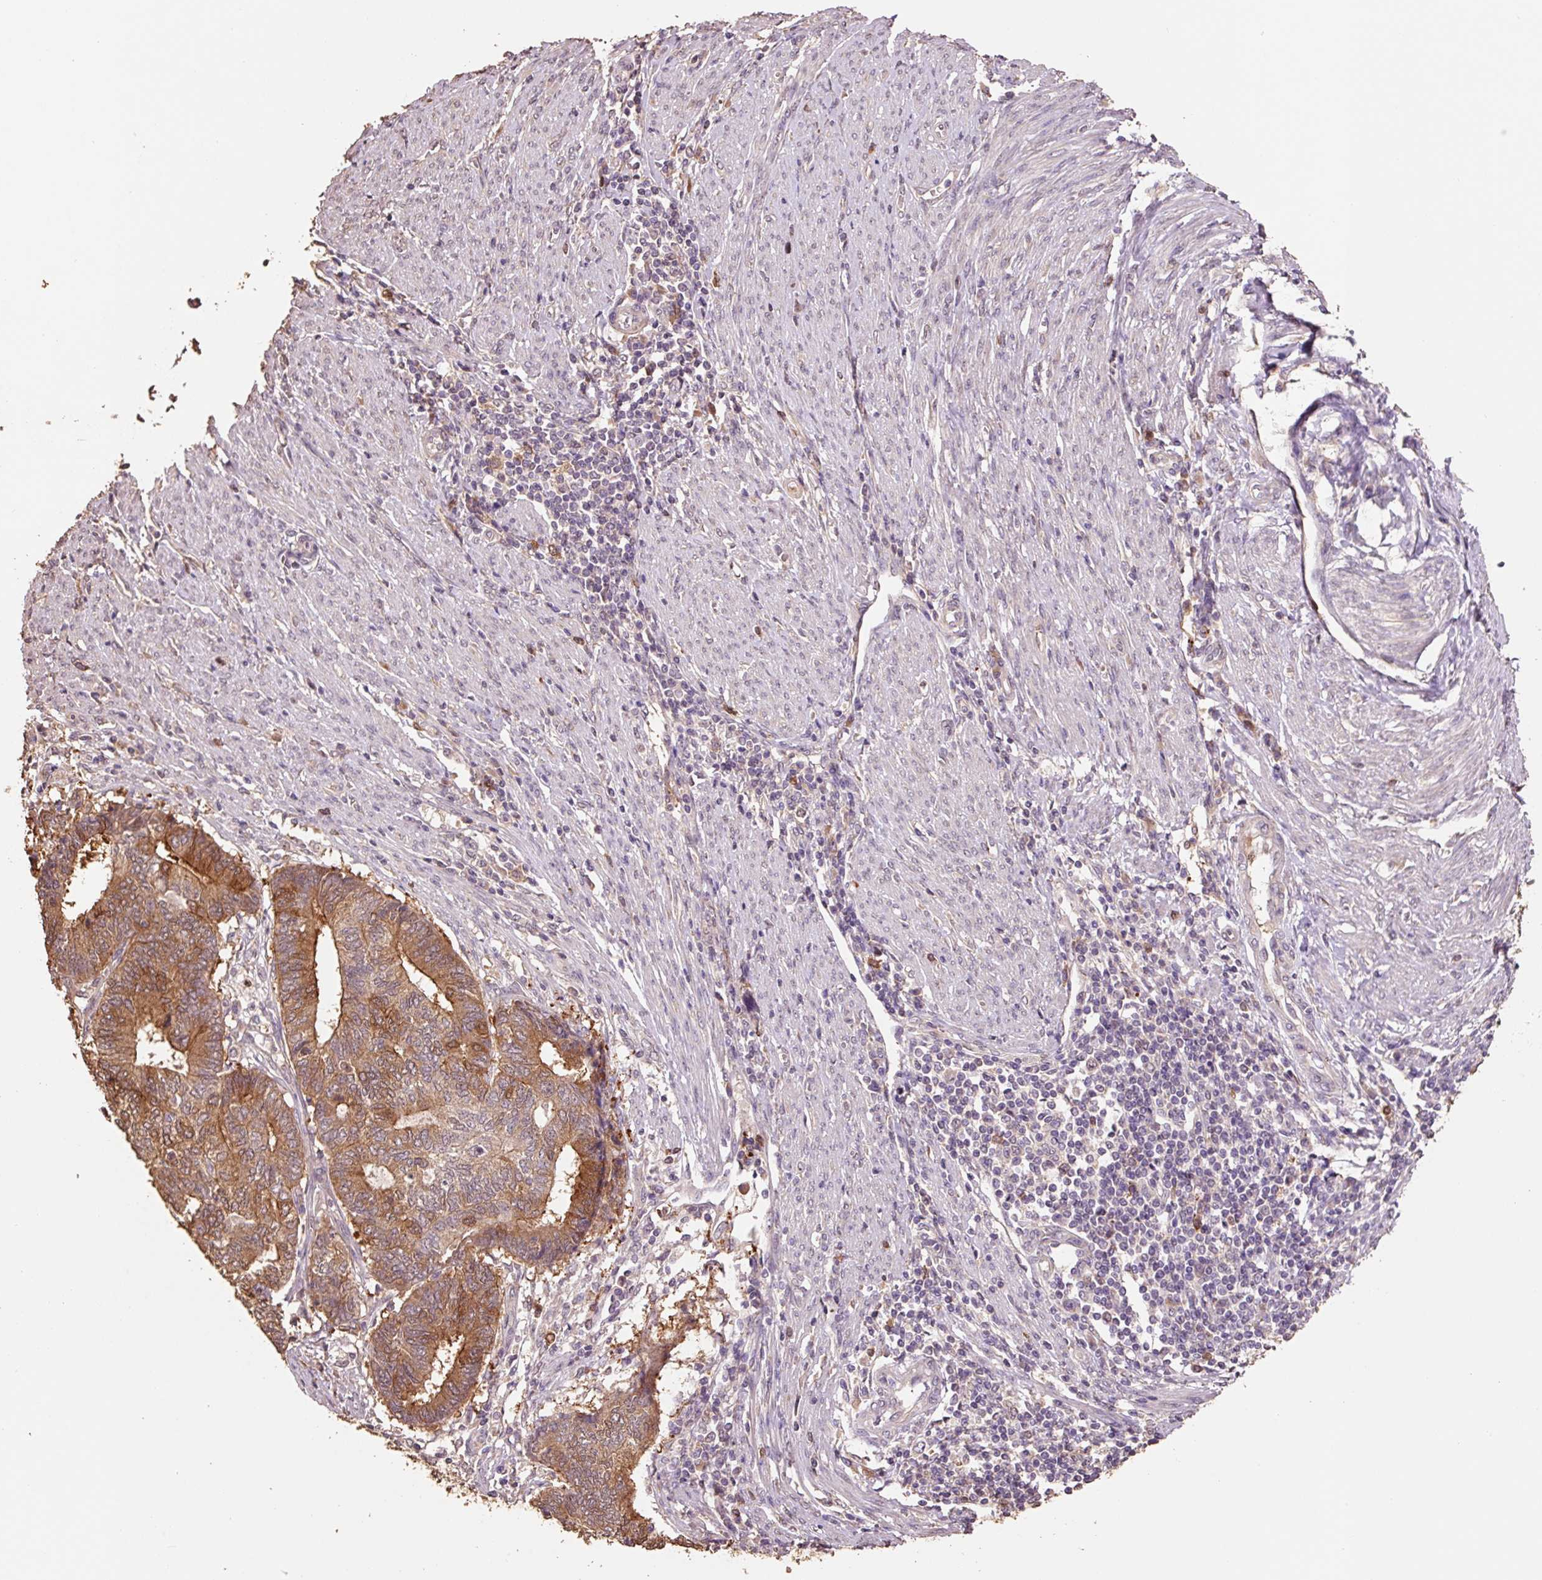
{"staining": {"intensity": "moderate", "quantity": ">75%", "location": "cytoplasmic/membranous,nuclear"}, "tissue": "endometrial cancer", "cell_type": "Tumor cells", "image_type": "cancer", "snomed": [{"axis": "morphology", "description": "Adenocarcinoma, NOS"}, {"axis": "topography", "description": "Uterus"}, {"axis": "topography", "description": "Endometrium"}], "caption": "About >75% of tumor cells in endometrial adenocarcinoma reveal moderate cytoplasmic/membranous and nuclear protein expression as visualized by brown immunohistochemical staining.", "gene": "HERC2", "patient": {"sex": "female", "age": 70}}